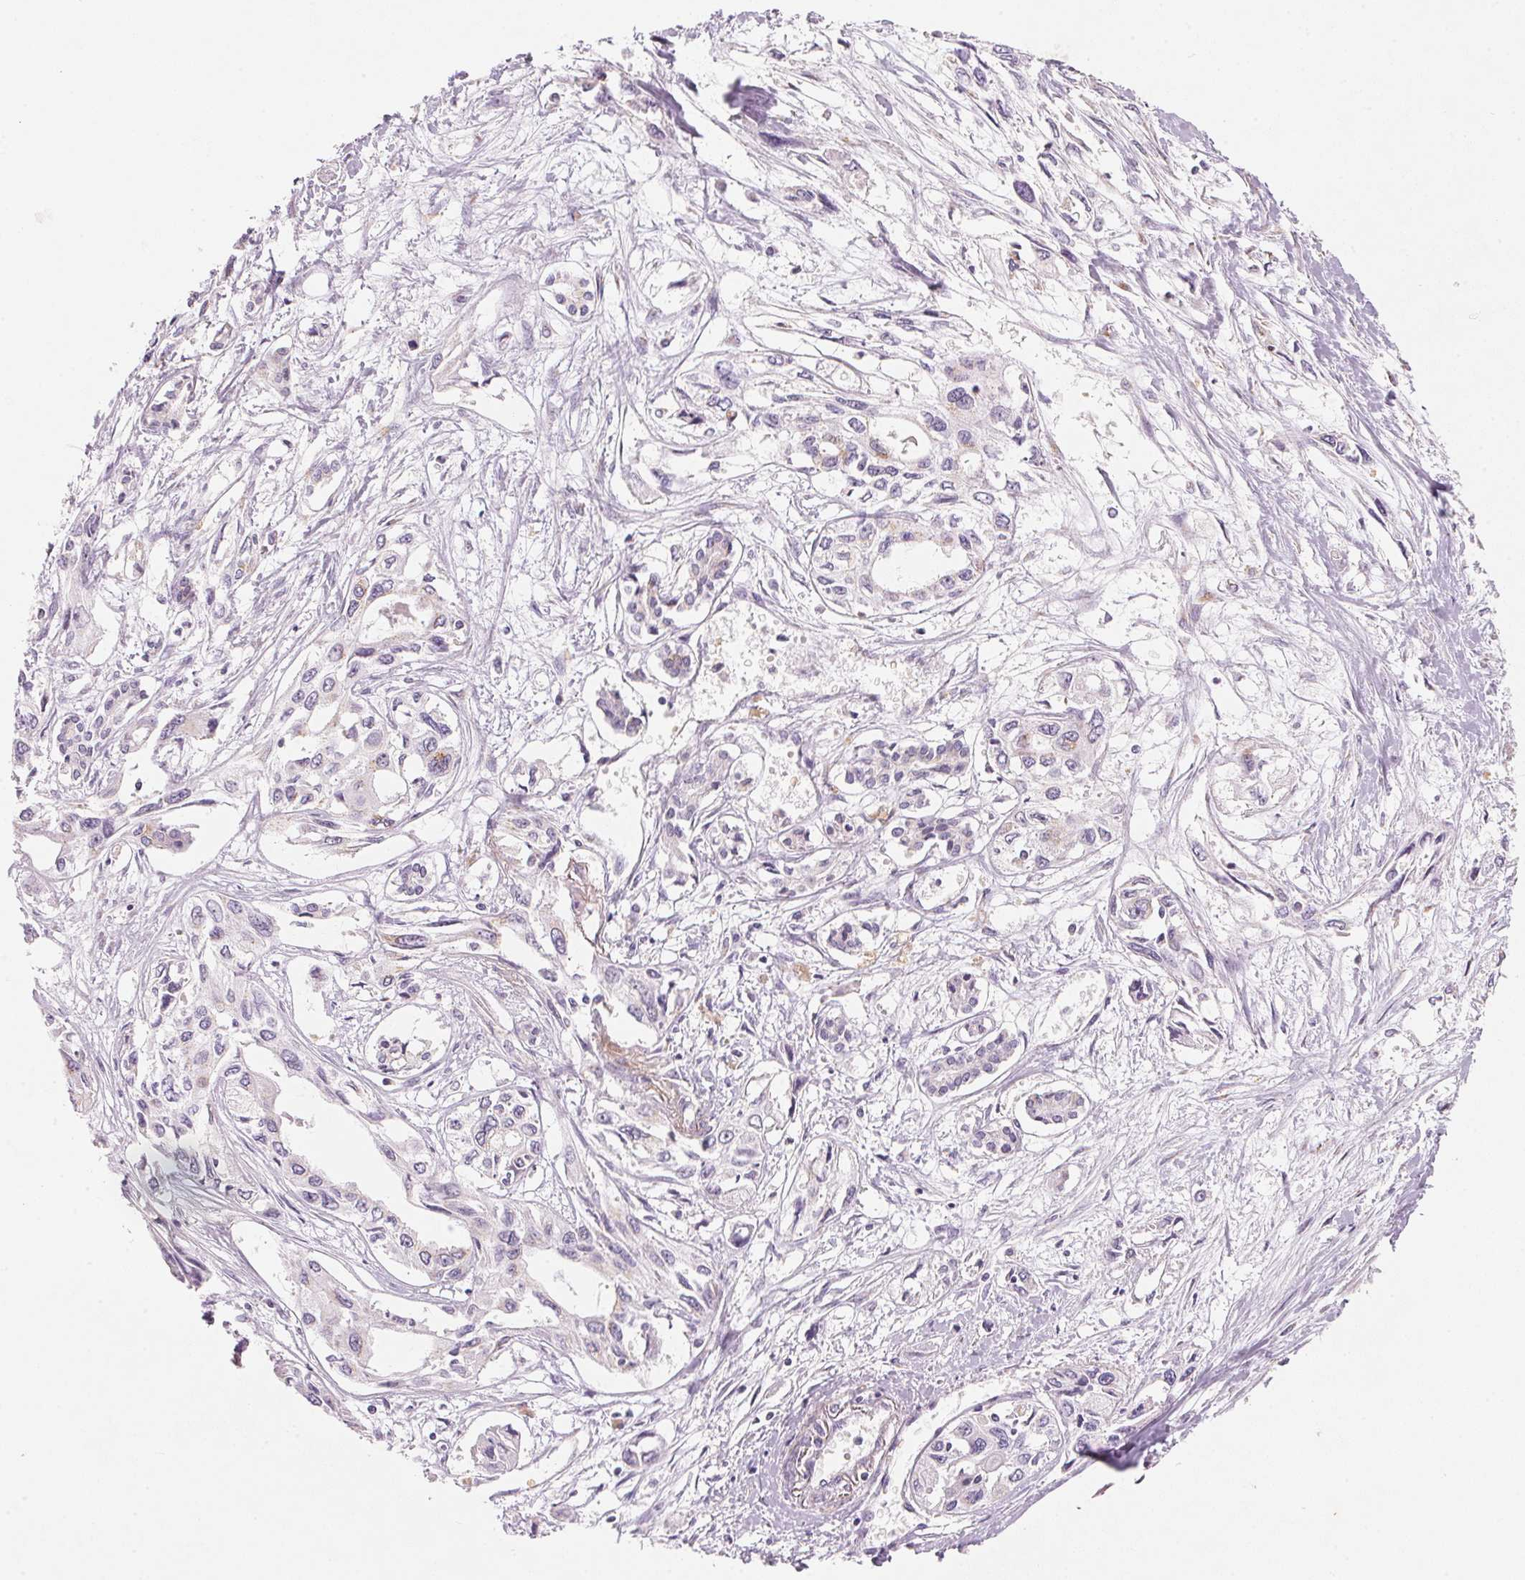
{"staining": {"intensity": "negative", "quantity": "none", "location": "none"}, "tissue": "pancreatic cancer", "cell_type": "Tumor cells", "image_type": "cancer", "snomed": [{"axis": "morphology", "description": "Adenocarcinoma, NOS"}, {"axis": "topography", "description": "Pancreas"}], "caption": "Immunohistochemistry (IHC) of pancreatic adenocarcinoma reveals no staining in tumor cells.", "gene": "DRAM2", "patient": {"sex": "female", "age": 55}}